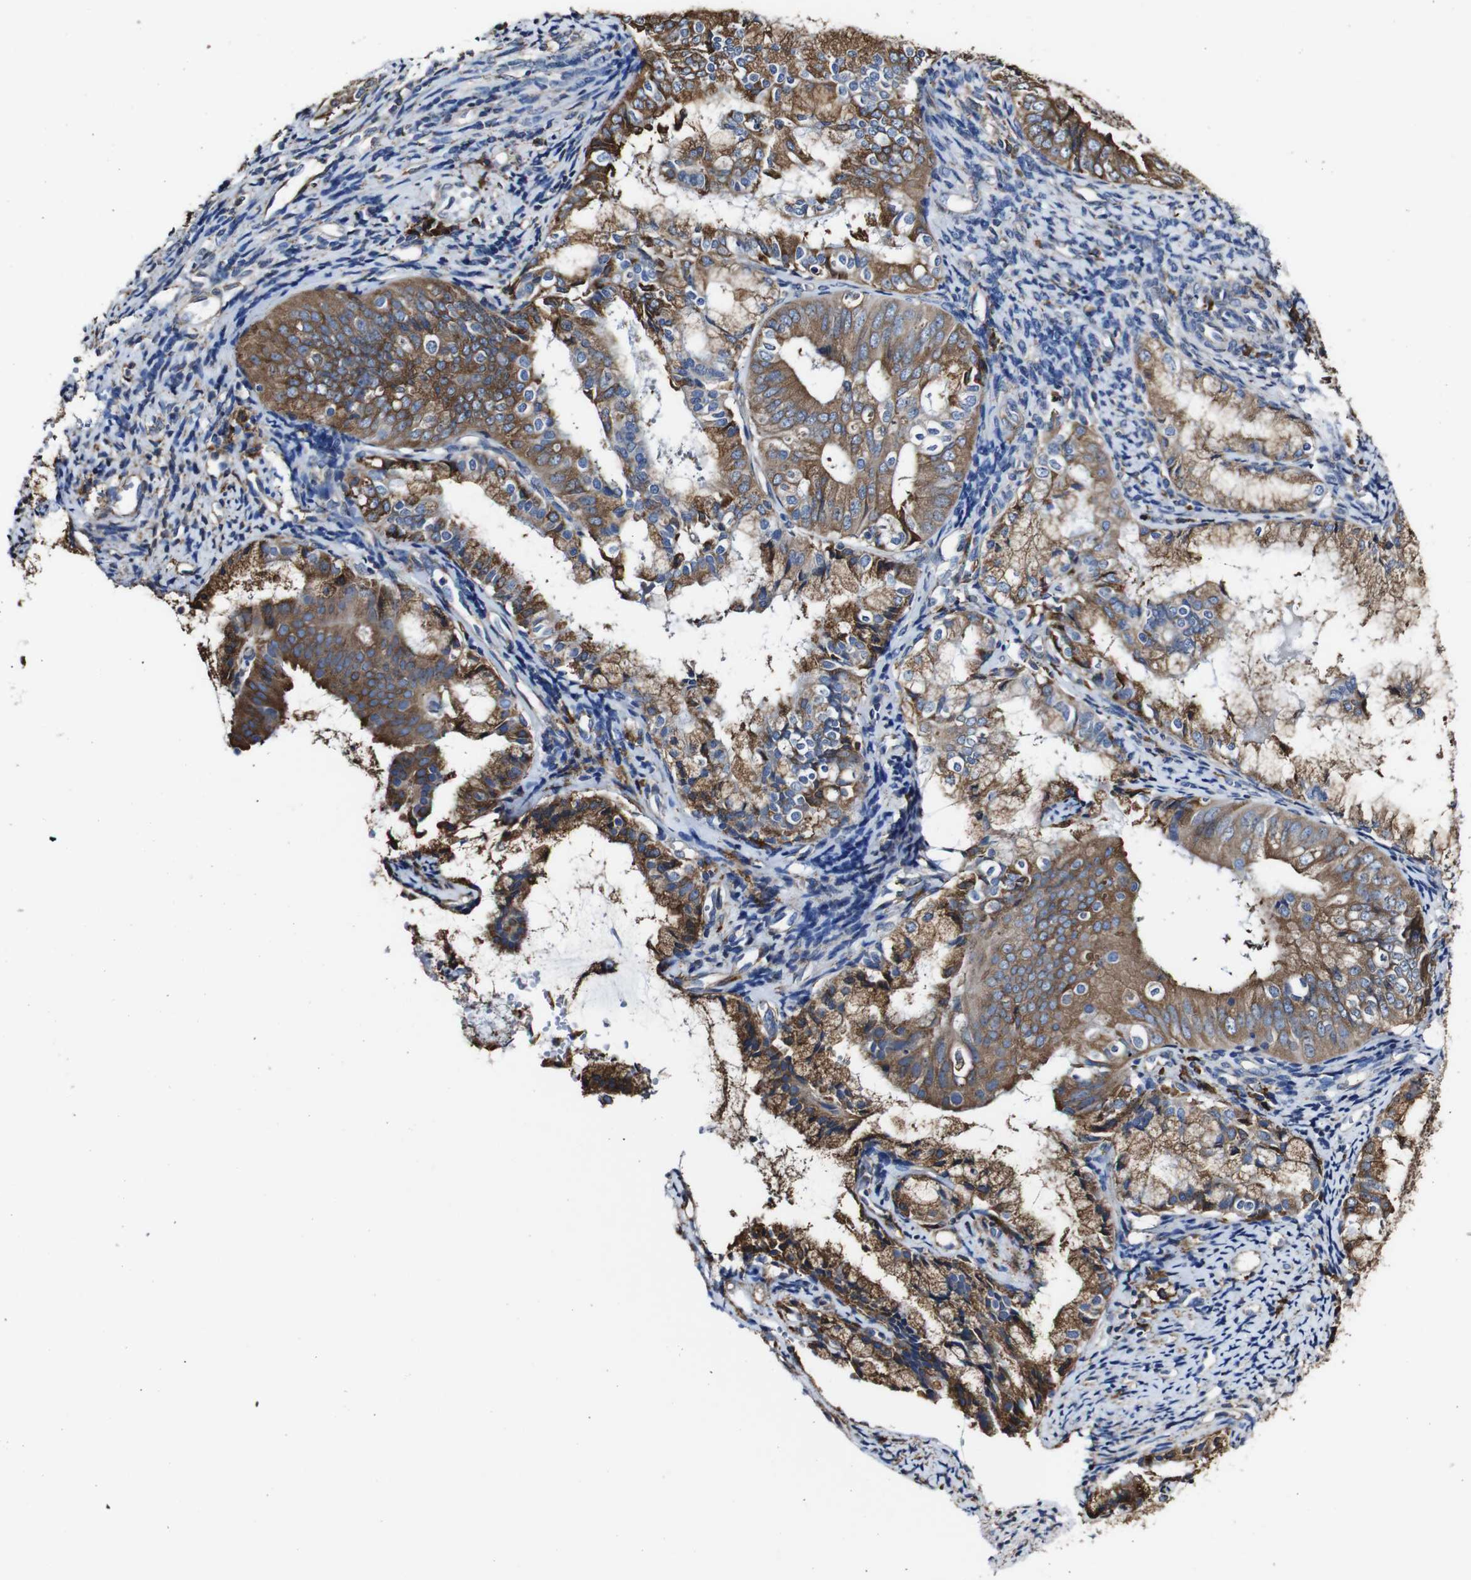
{"staining": {"intensity": "moderate", "quantity": ">75%", "location": "cytoplasmic/membranous"}, "tissue": "endometrial cancer", "cell_type": "Tumor cells", "image_type": "cancer", "snomed": [{"axis": "morphology", "description": "Adenocarcinoma, NOS"}, {"axis": "topography", "description": "Endometrium"}], "caption": "DAB immunohistochemical staining of human endometrial adenocarcinoma reveals moderate cytoplasmic/membranous protein positivity in about >75% of tumor cells.", "gene": "PPIB", "patient": {"sex": "female", "age": 63}}